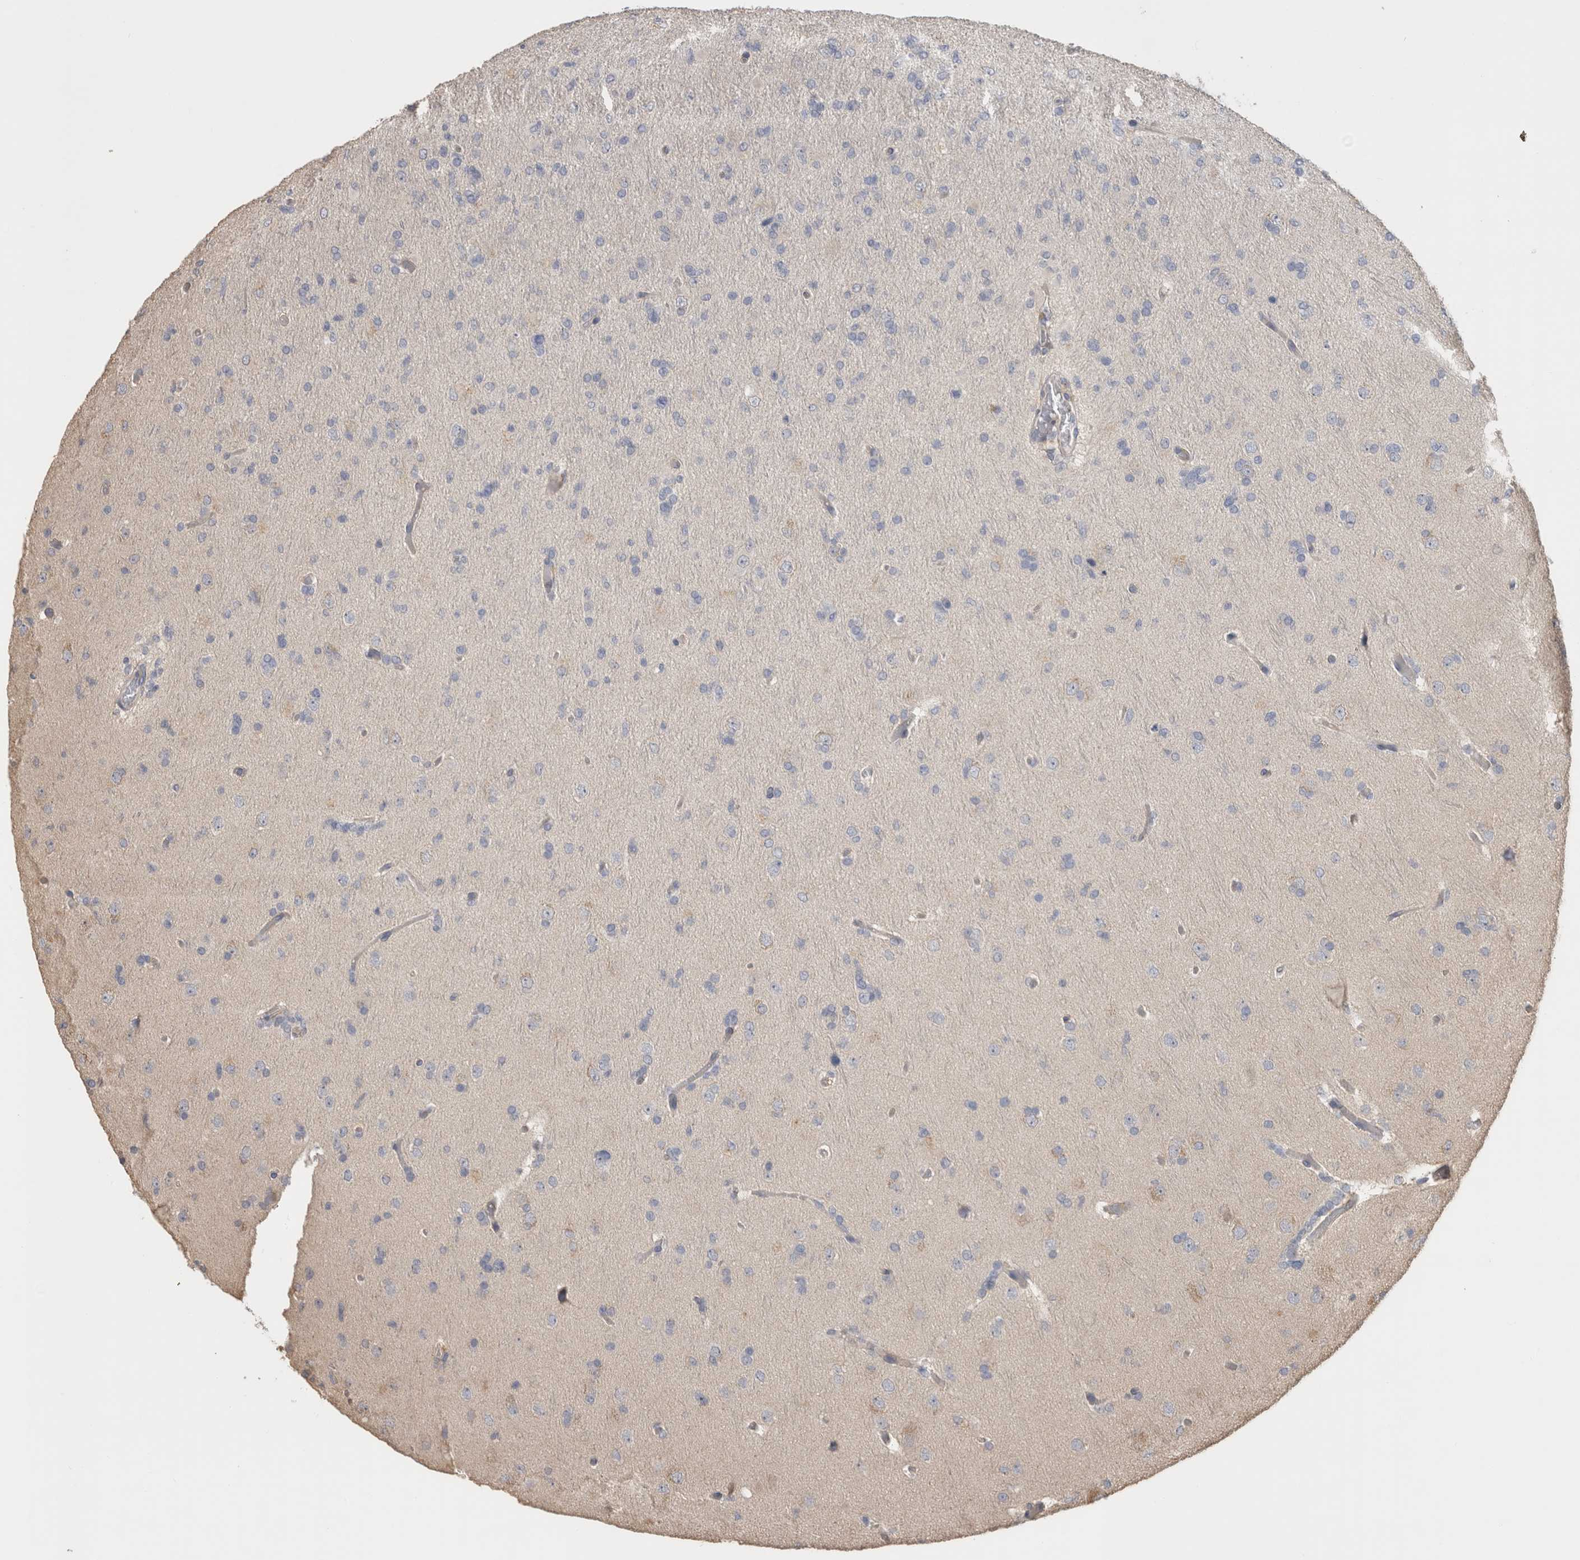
{"staining": {"intensity": "negative", "quantity": "none", "location": "none"}, "tissue": "glioma", "cell_type": "Tumor cells", "image_type": "cancer", "snomed": [{"axis": "morphology", "description": "Glioma, malignant, High grade"}, {"axis": "topography", "description": "Cerebral cortex"}], "caption": "This is an immunohistochemistry (IHC) photomicrograph of malignant glioma (high-grade). There is no staining in tumor cells.", "gene": "CLIP1", "patient": {"sex": "female", "age": 36}}